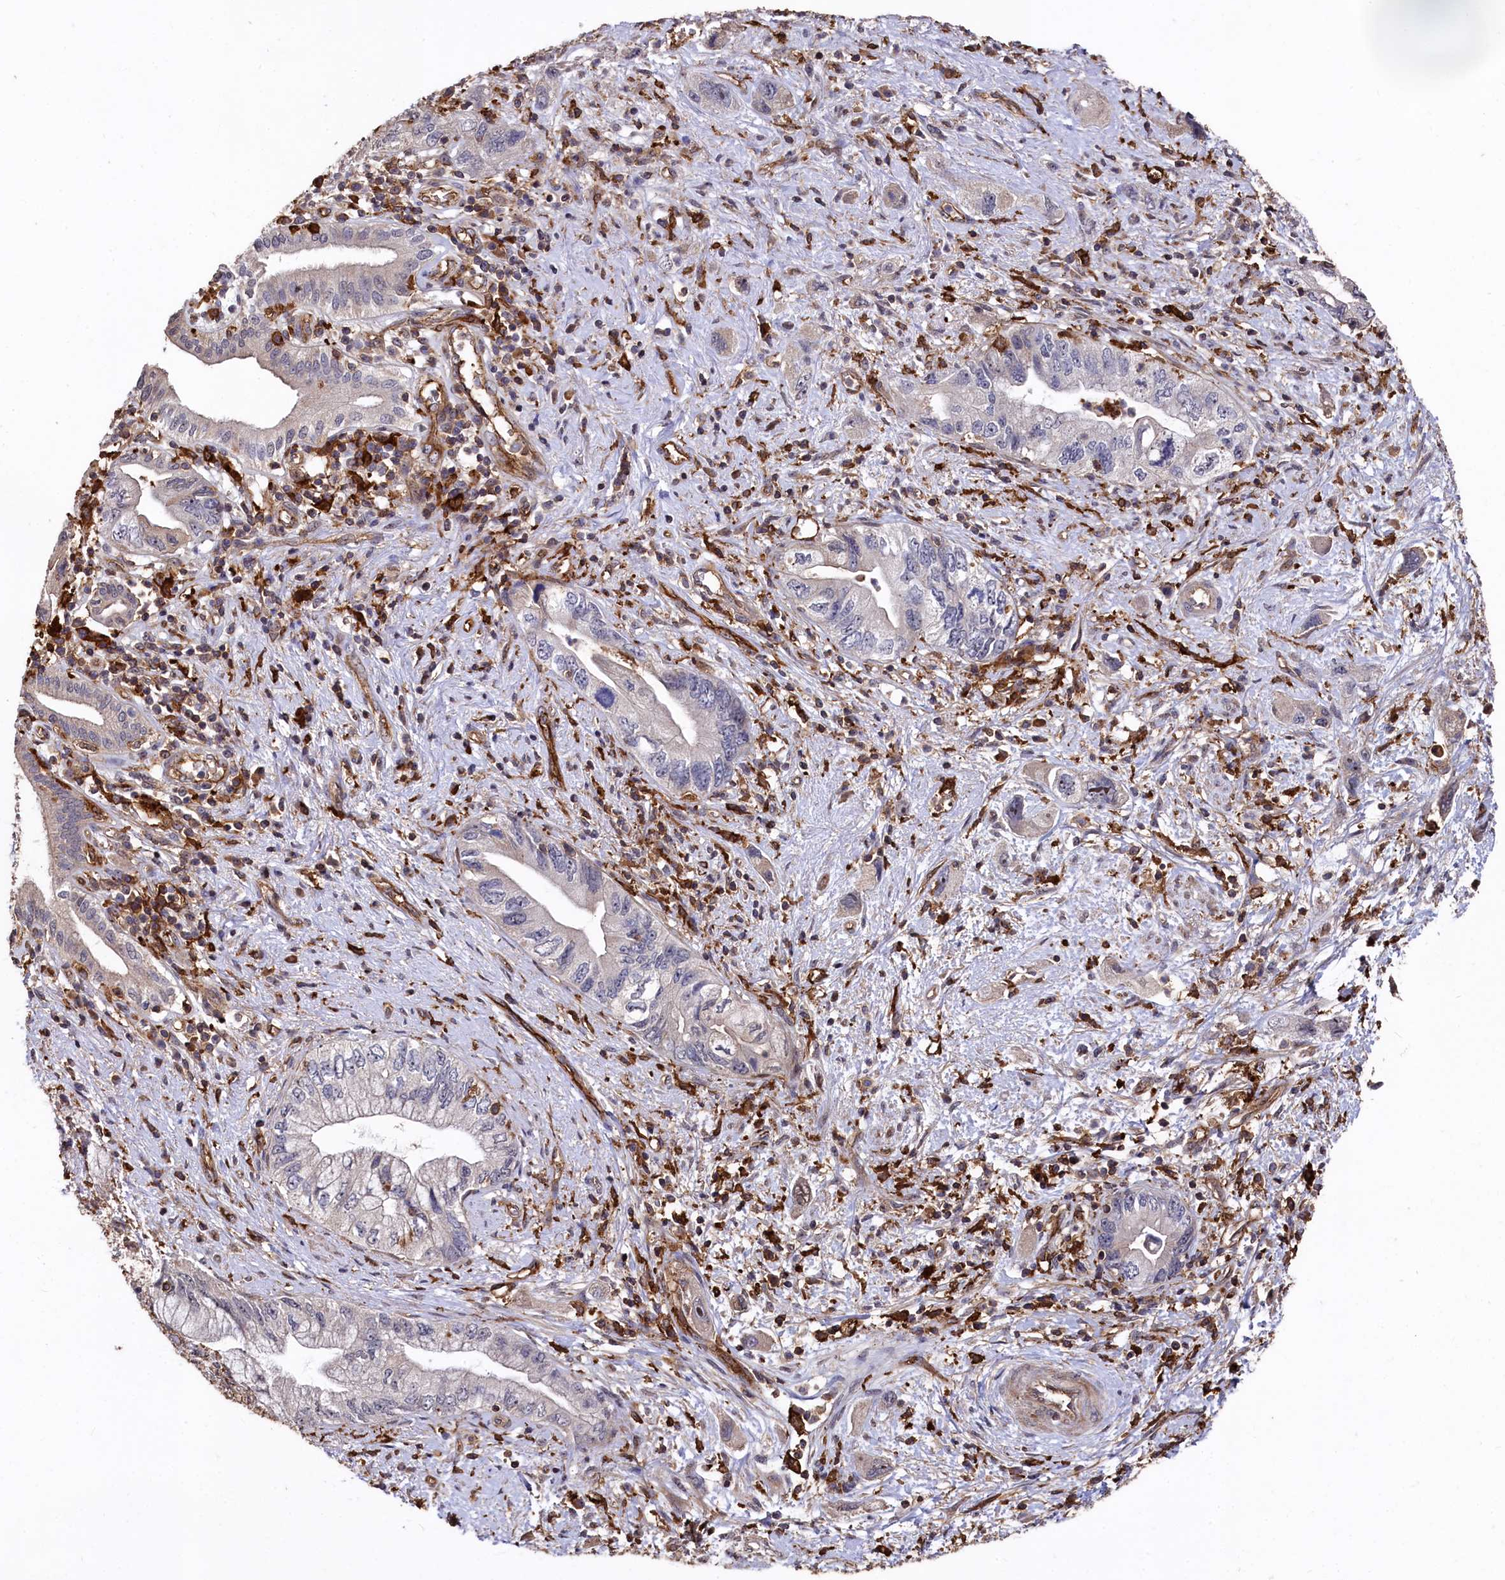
{"staining": {"intensity": "negative", "quantity": "none", "location": "none"}, "tissue": "pancreatic cancer", "cell_type": "Tumor cells", "image_type": "cancer", "snomed": [{"axis": "morphology", "description": "Adenocarcinoma, NOS"}, {"axis": "topography", "description": "Pancreas"}], "caption": "Tumor cells show no significant positivity in pancreatic cancer.", "gene": "PLEKHO2", "patient": {"sex": "female", "age": 73}}